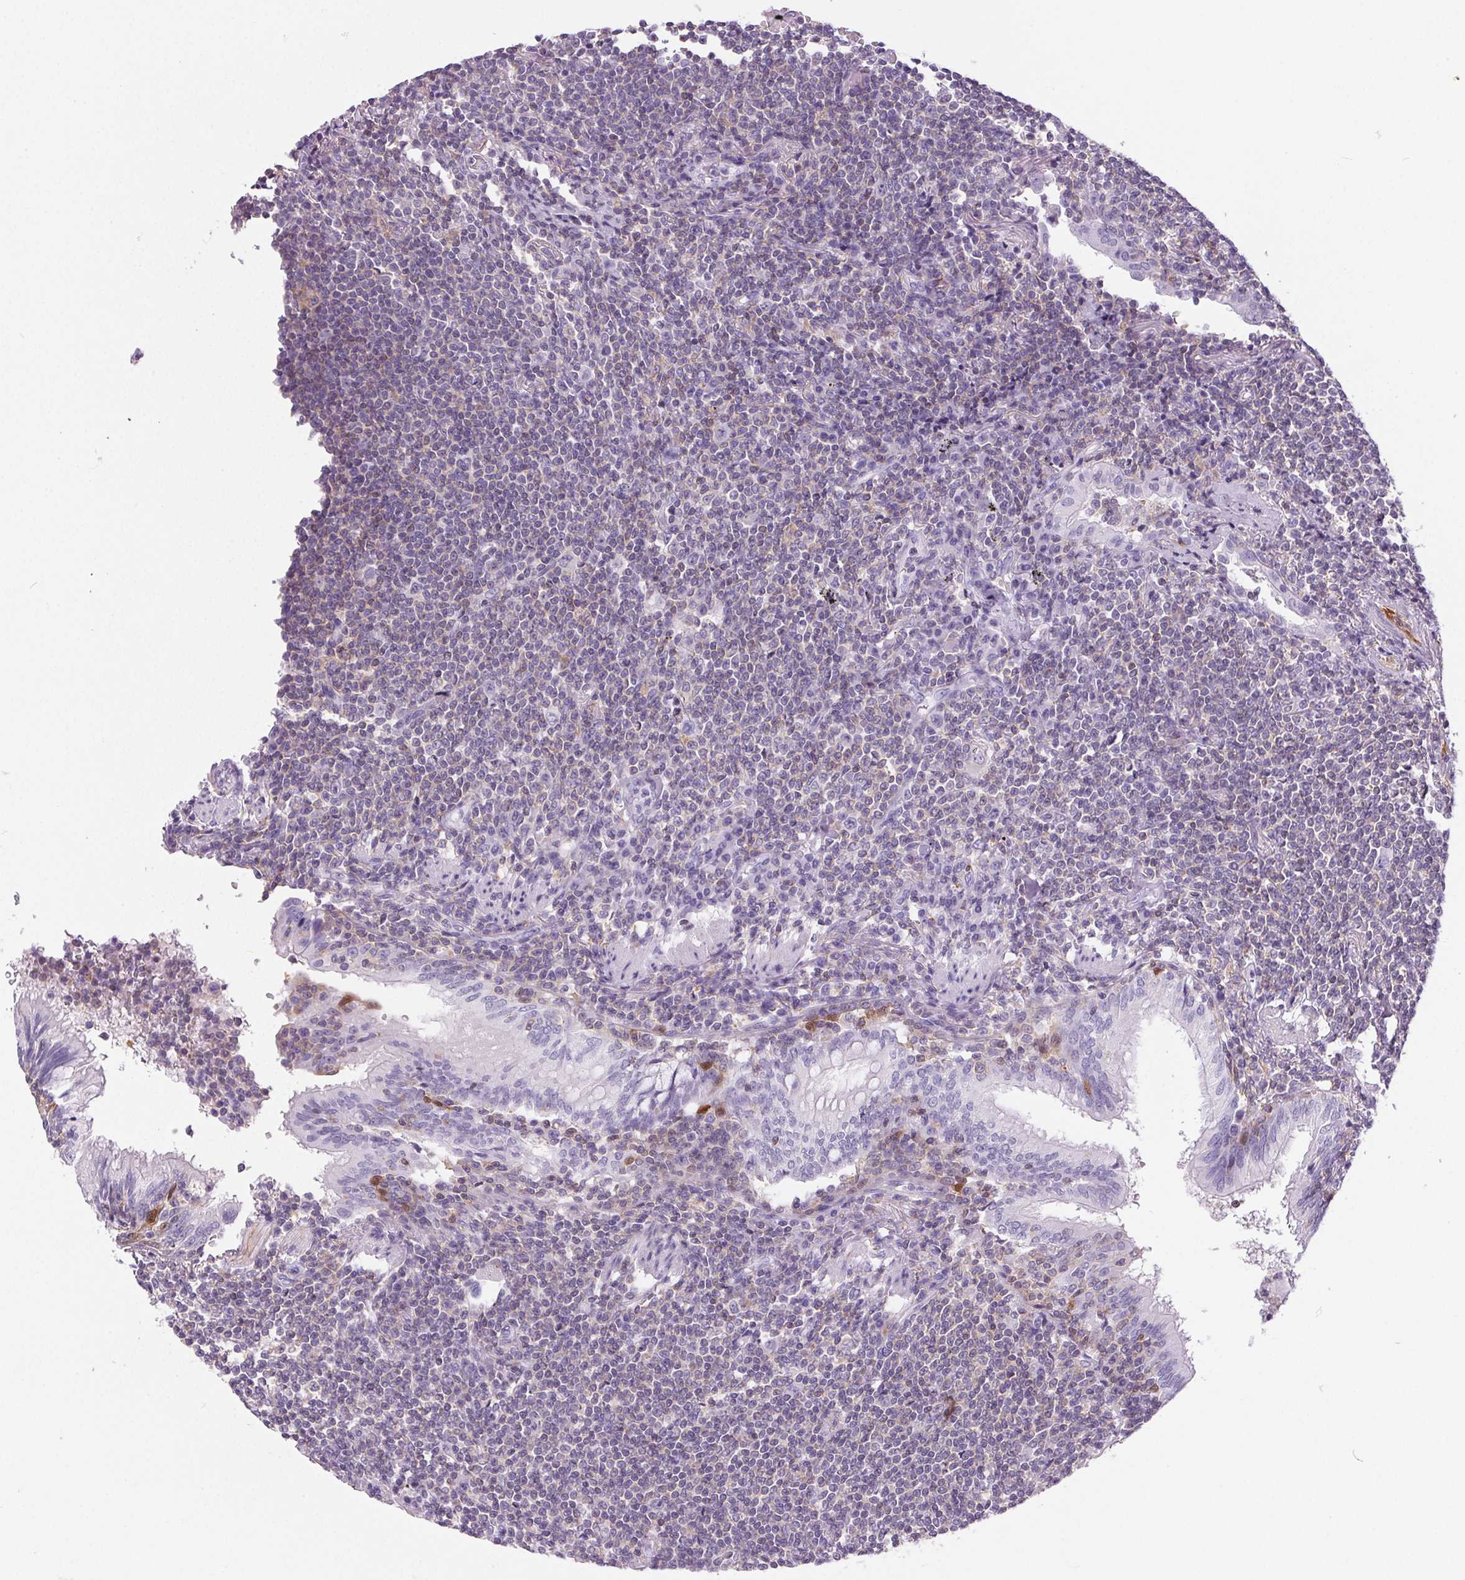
{"staining": {"intensity": "negative", "quantity": "none", "location": "none"}, "tissue": "lymphoma", "cell_type": "Tumor cells", "image_type": "cancer", "snomed": [{"axis": "morphology", "description": "Malignant lymphoma, non-Hodgkin's type, Low grade"}, {"axis": "topography", "description": "Lung"}], "caption": "Immunohistochemistry of human malignant lymphoma, non-Hodgkin's type (low-grade) exhibits no expression in tumor cells.", "gene": "S100A2", "patient": {"sex": "female", "age": 71}}